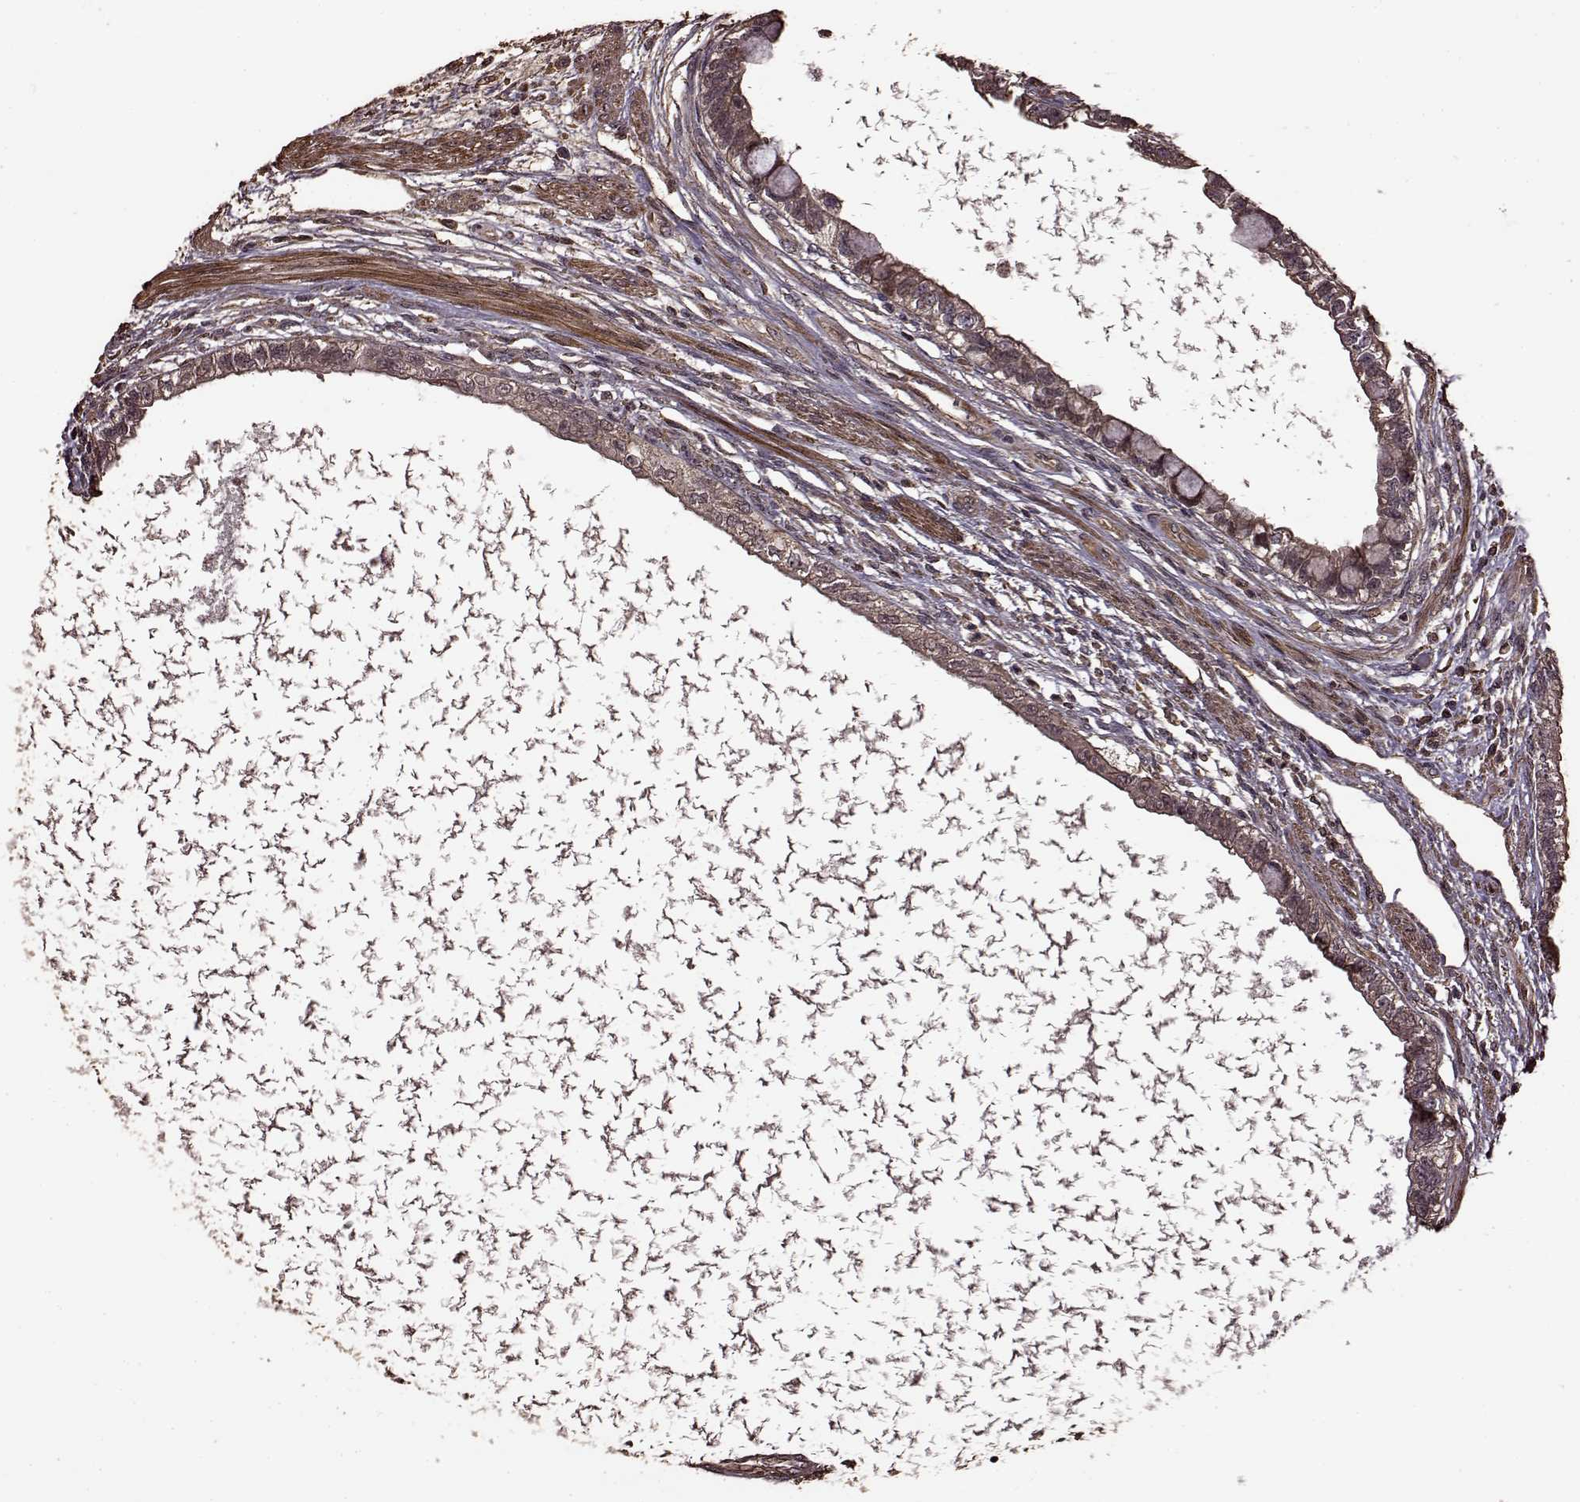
{"staining": {"intensity": "weak", "quantity": ">75%", "location": "cytoplasmic/membranous"}, "tissue": "testis cancer", "cell_type": "Tumor cells", "image_type": "cancer", "snomed": [{"axis": "morphology", "description": "Carcinoma, Embryonal, NOS"}, {"axis": "topography", "description": "Testis"}], "caption": "Testis embryonal carcinoma stained with DAB immunohistochemistry (IHC) shows low levels of weak cytoplasmic/membranous expression in about >75% of tumor cells.", "gene": "FBXW11", "patient": {"sex": "male", "age": 26}}